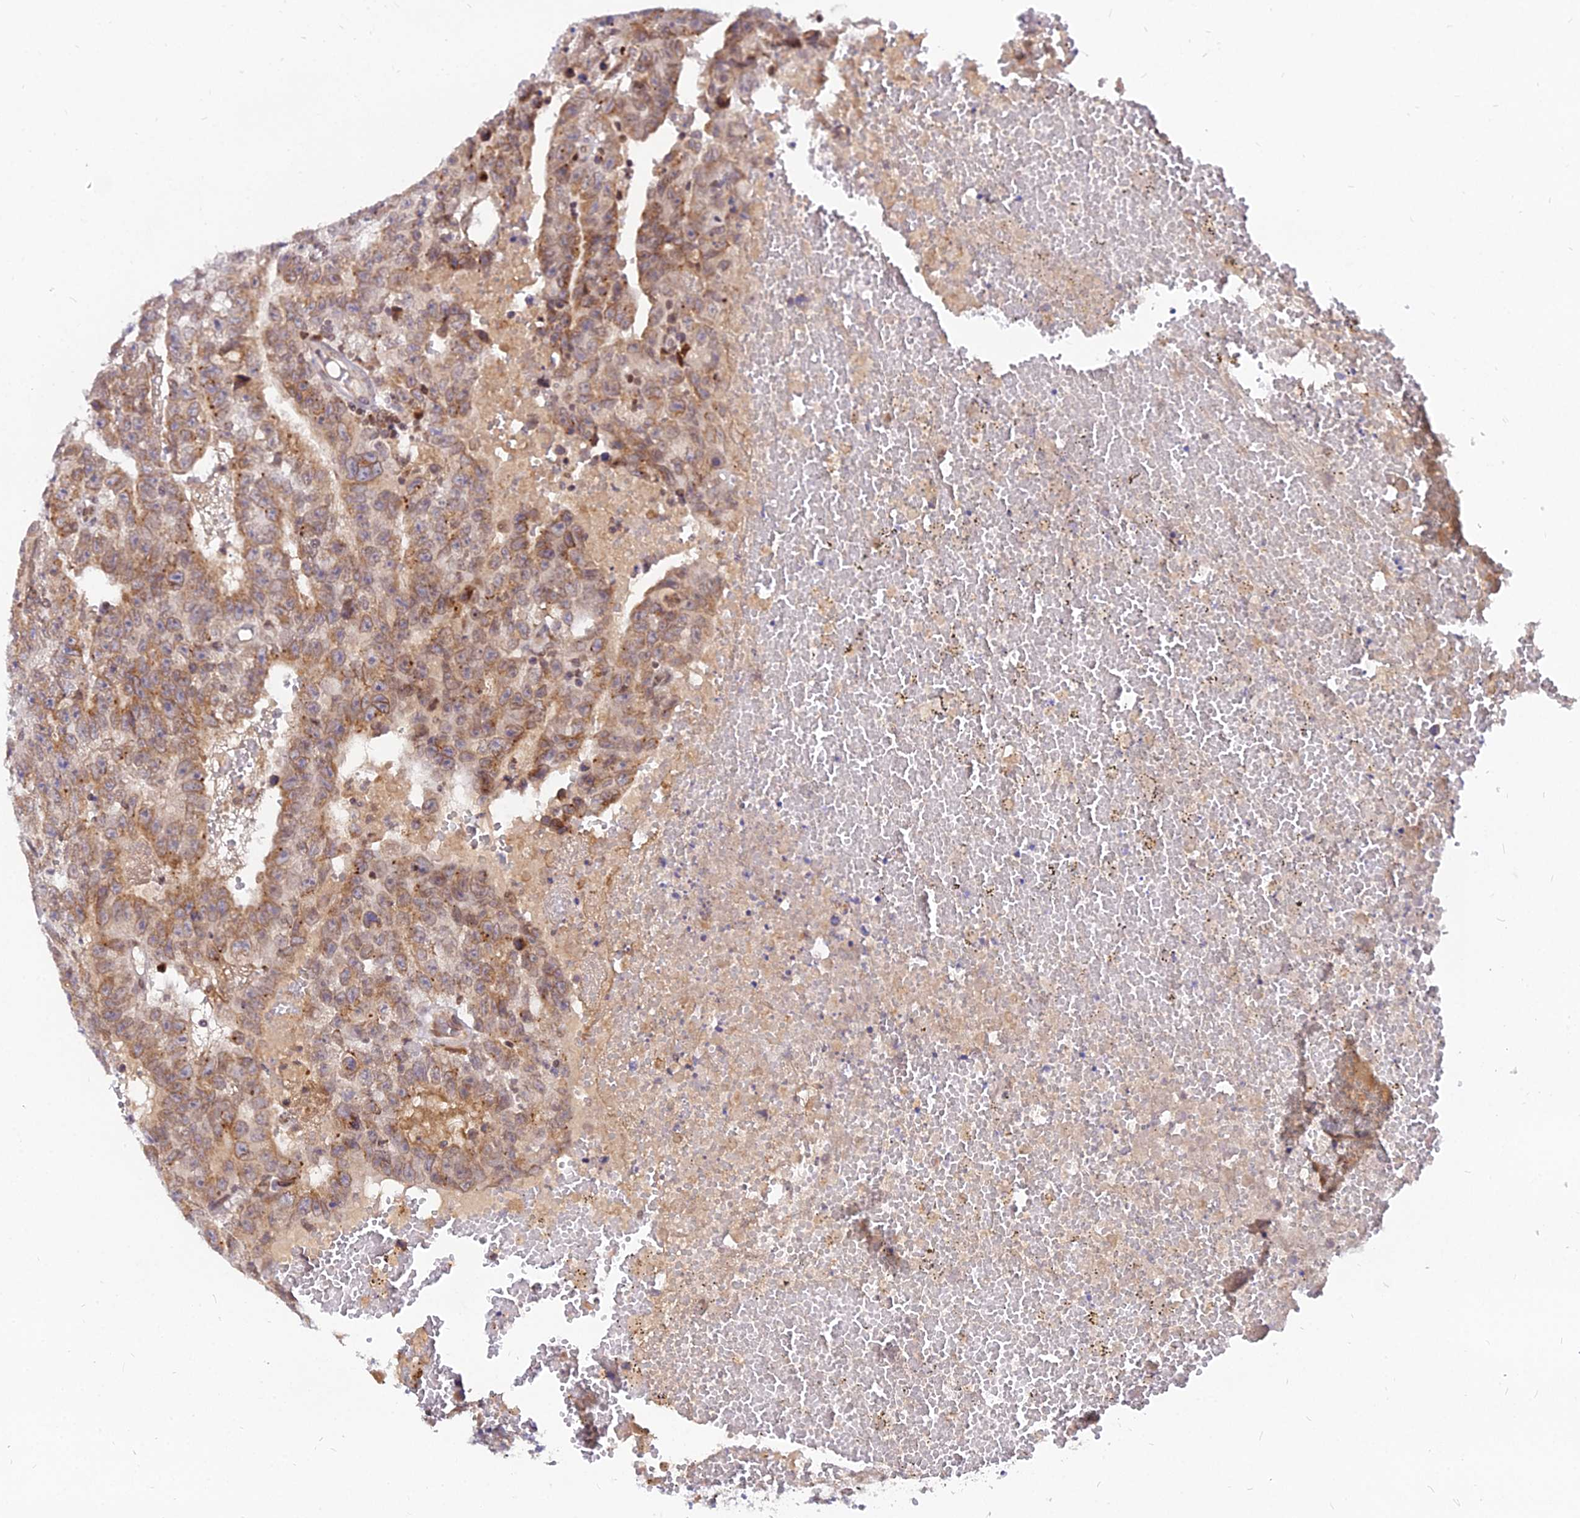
{"staining": {"intensity": "moderate", "quantity": ">75%", "location": "cytoplasmic/membranous"}, "tissue": "testis cancer", "cell_type": "Tumor cells", "image_type": "cancer", "snomed": [{"axis": "morphology", "description": "Carcinoma, Embryonal, NOS"}, {"axis": "topography", "description": "Testis"}], "caption": "A brown stain highlights moderate cytoplasmic/membranous positivity of a protein in testis cancer (embryonal carcinoma) tumor cells.", "gene": "RNF121", "patient": {"sex": "male", "age": 25}}